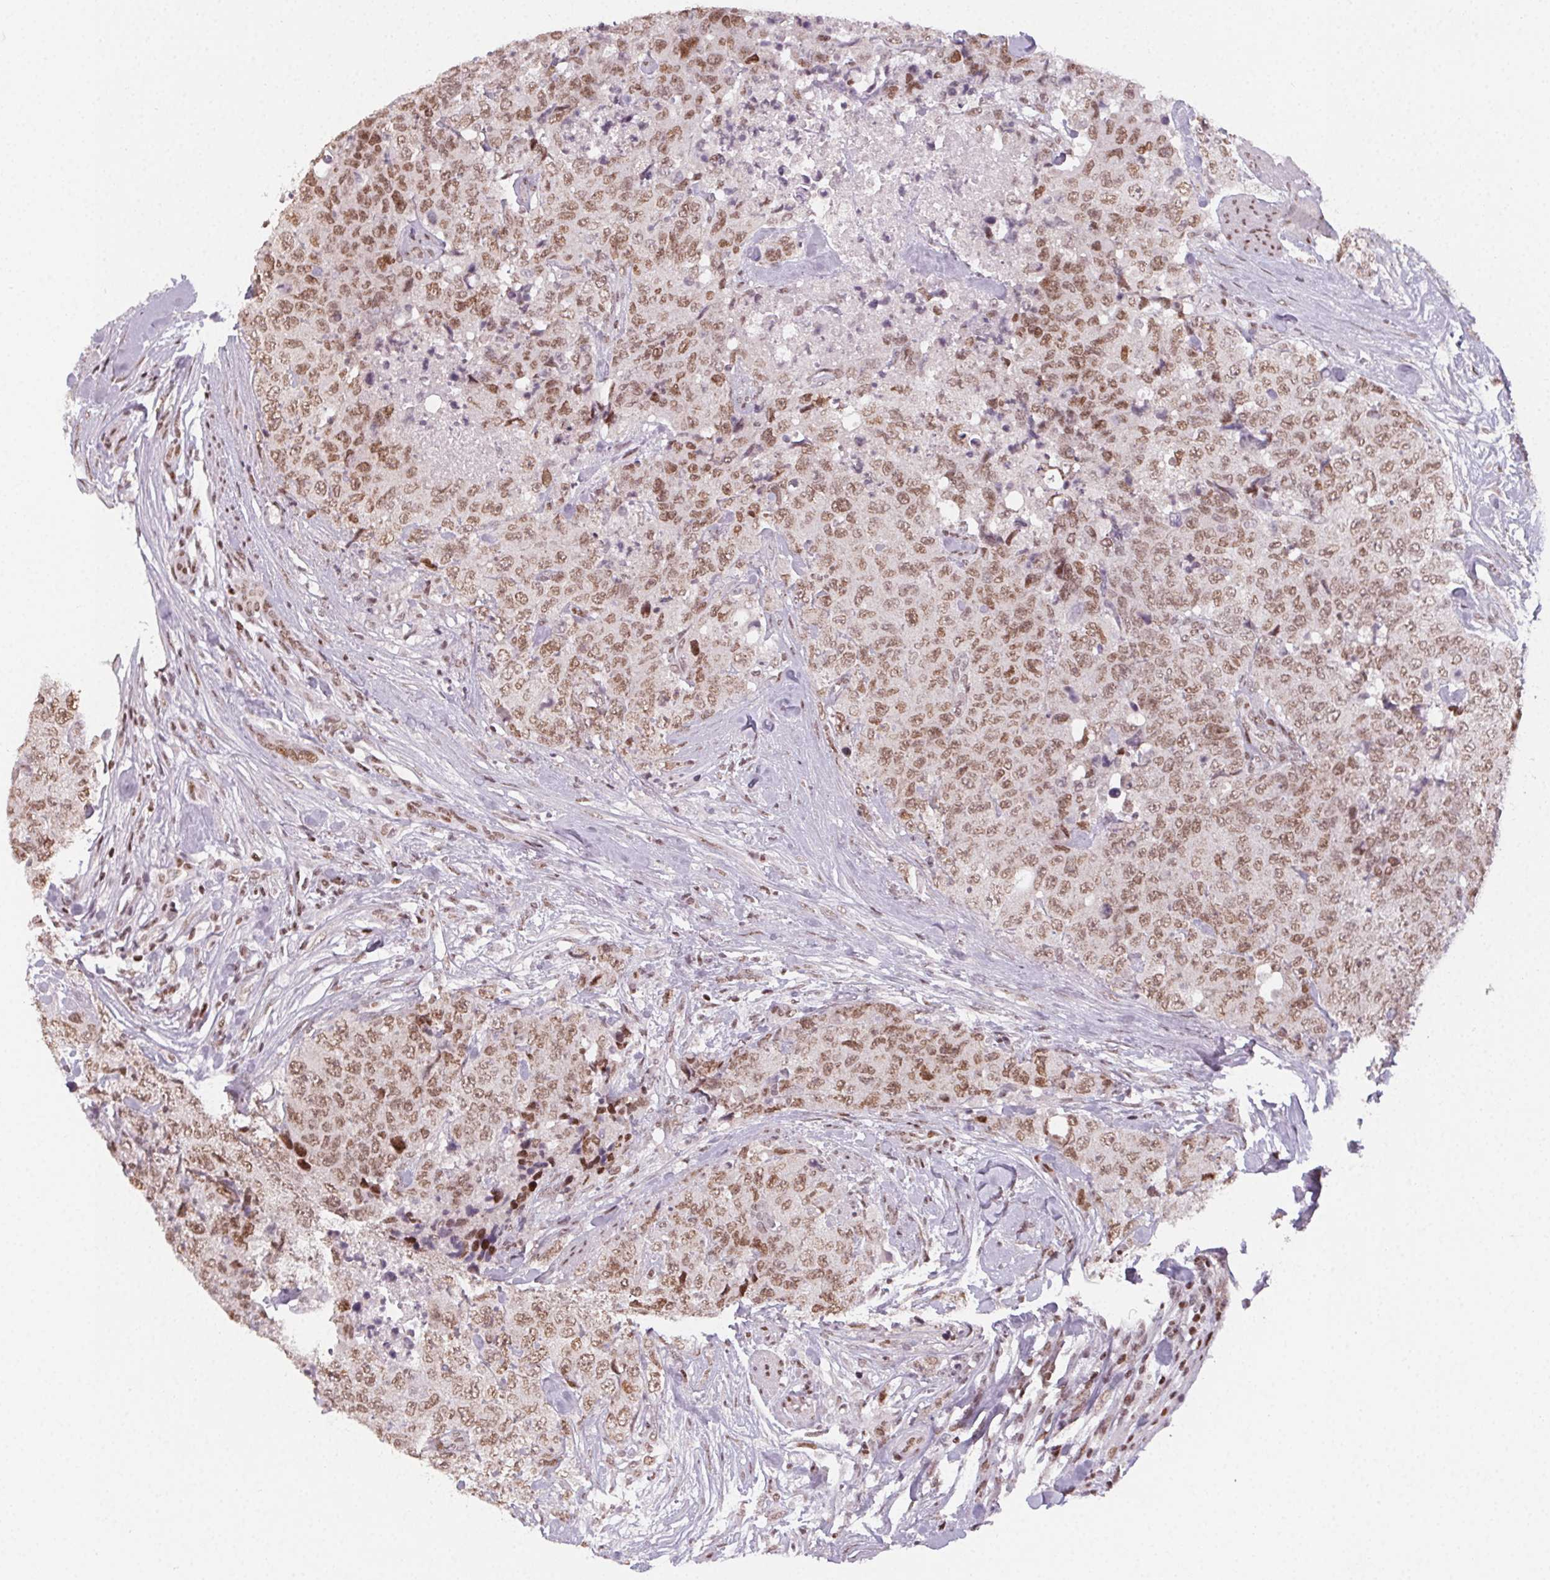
{"staining": {"intensity": "moderate", "quantity": ">75%", "location": "nuclear"}, "tissue": "urothelial cancer", "cell_type": "Tumor cells", "image_type": "cancer", "snomed": [{"axis": "morphology", "description": "Urothelial carcinoma, High grade"}, {"axis": "topography", "description": "Urinary bladder"}], "caption": "Protein staining by immunohistochemistry exhibits moderate nuclear staining in approximately >75% of tumor cells in urothelial carcinoma (high-grade).", "gene": "KMT2A", "patient": {"sex": "female", "age": 78}}